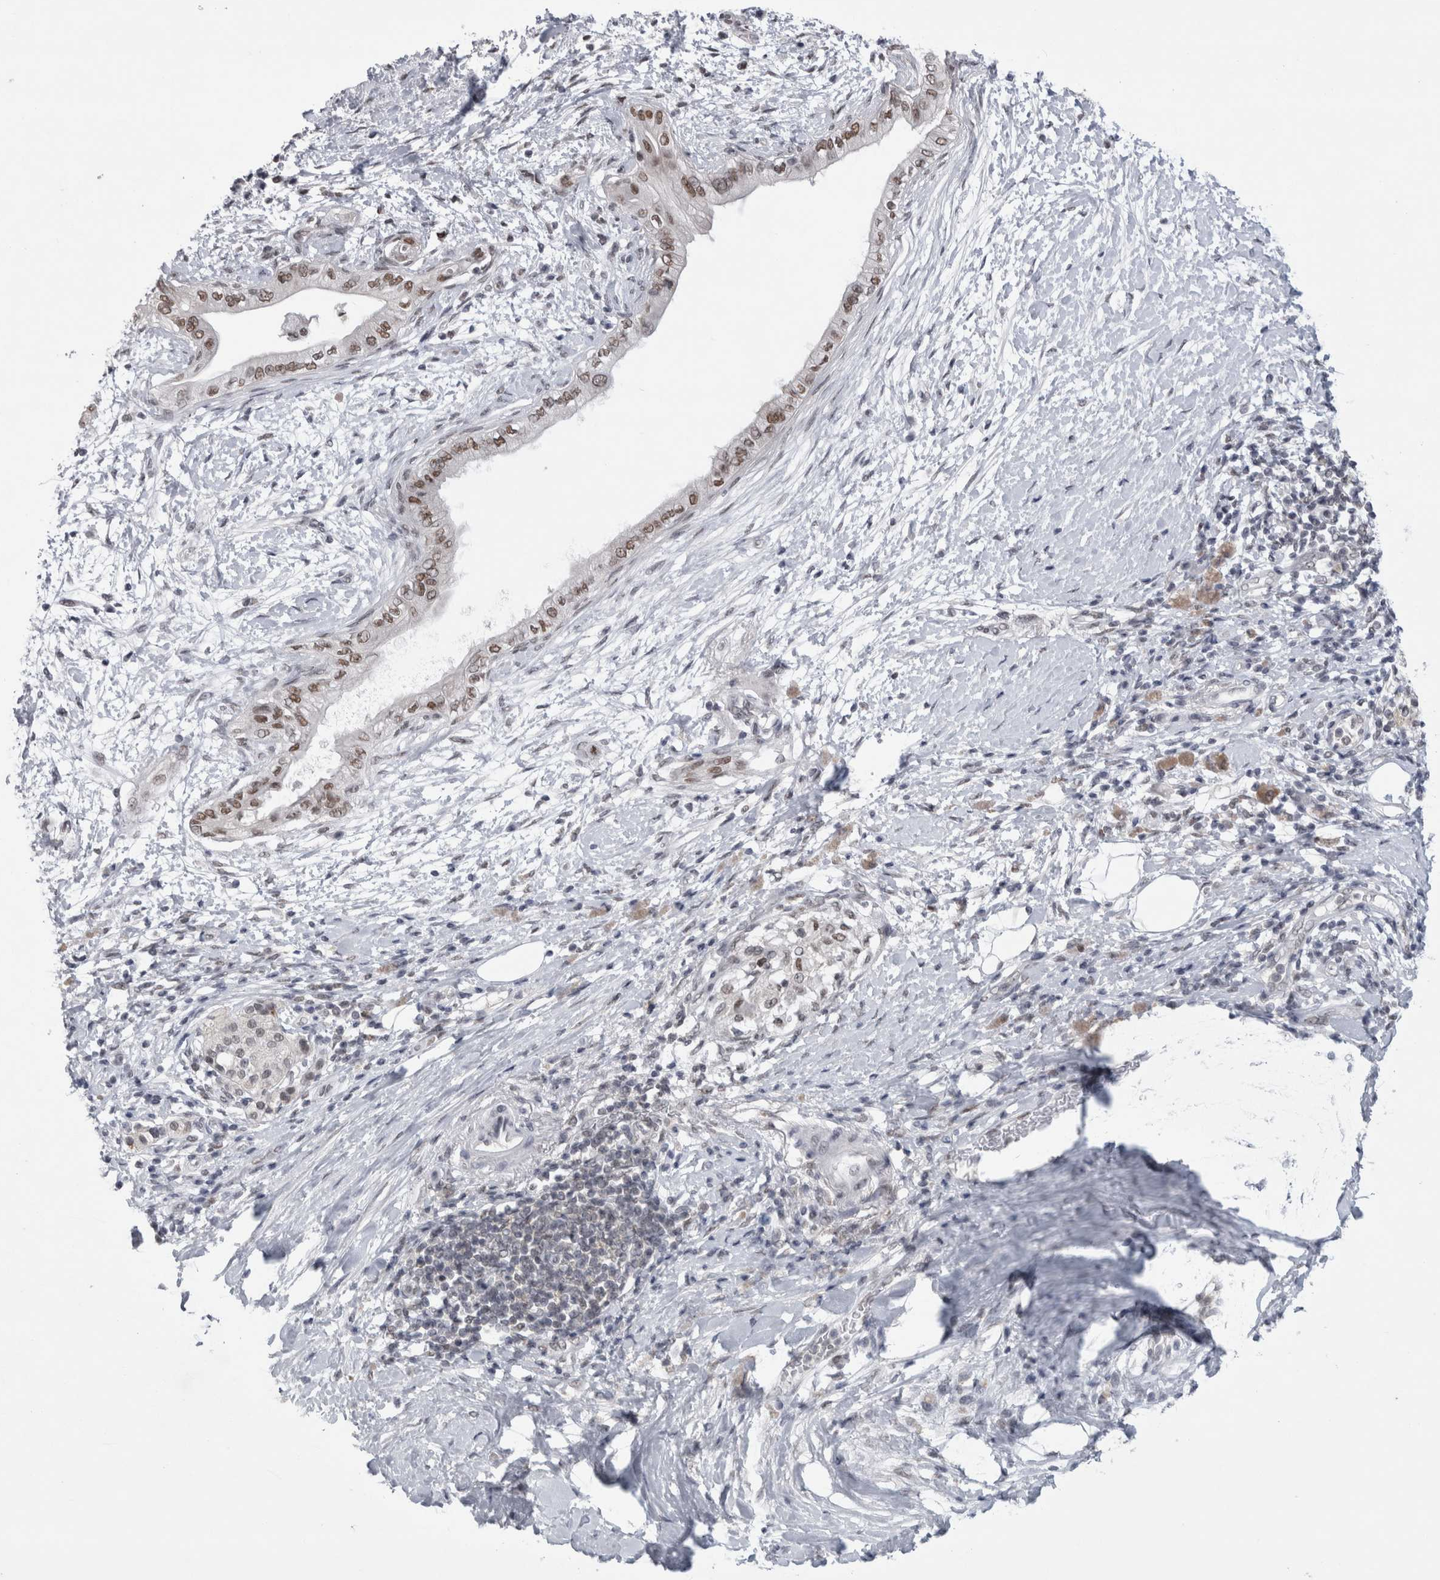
{"staining": {"intensity": "moderate", "quantity": ">75%", "location": "nuclear"}, "tissue": "pancreatic cancer", "cell_type": "Tumor cells", "image_type": "cancer", "snomed": [{"axis": "morphology", "description": "Normal tissue, NOS"}, {"axis": "morphology", "description": "Adenocarcinoma, NOS"}, {"axis": "topography", "description": "Pancreas"}, {"axis": "topography", "description": "Duodenum"}], "caption": "The immunohistochemical stain highlights moderate nuclear expression in tumor cells of pancreatic cancer (adenocarcinoma) tissue. (DAB (3,3'-diaminobenzidine) = brown stain, brightfield microscopy at high magnification).", "gene": "PSMB2", "patient": {"sex": "female", "age": 60}}